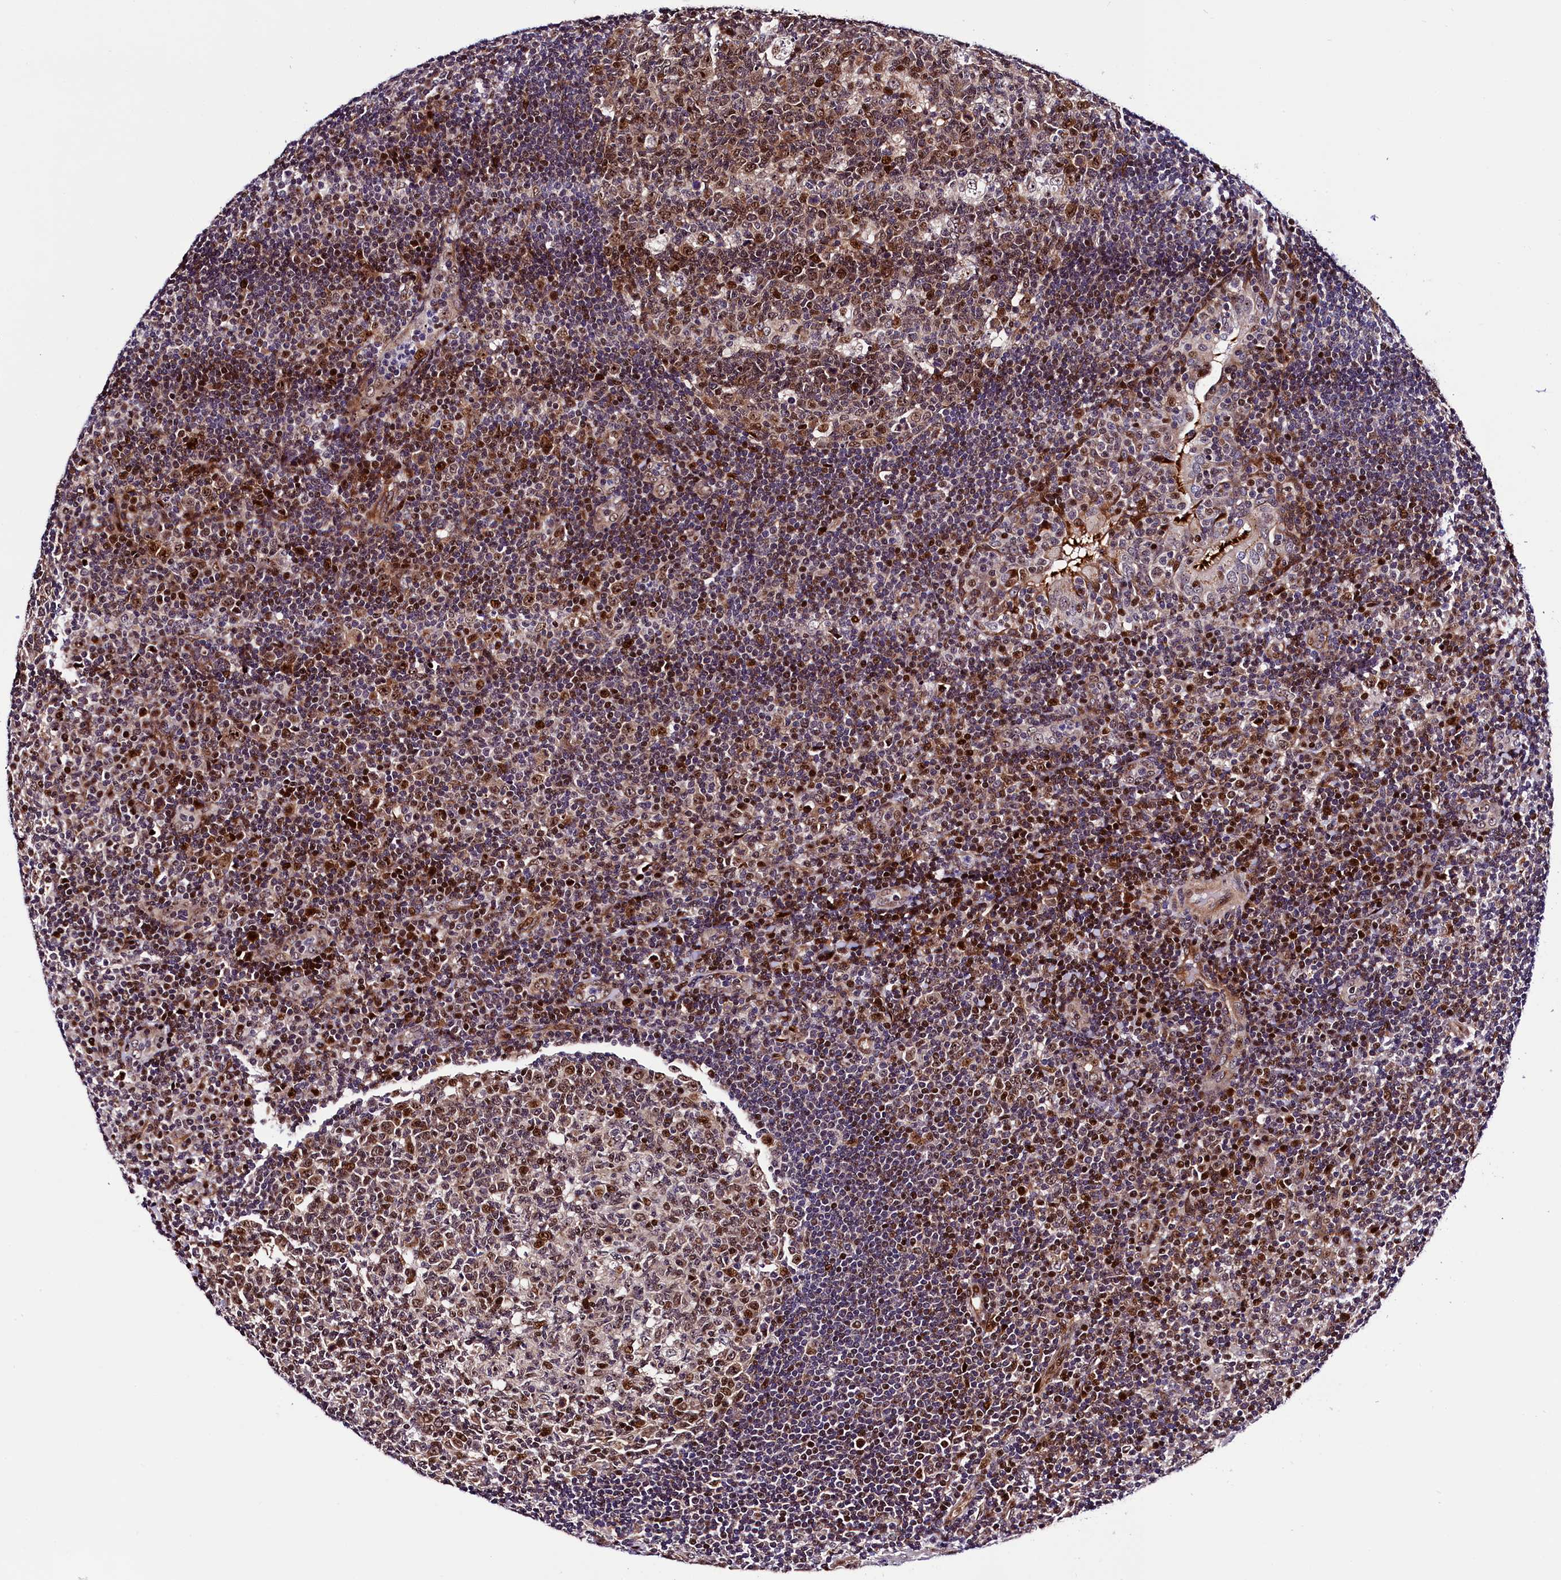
{"staining": {"intensity": "moderate", "quantity": "25%-75%", "location": "nuclear"}, "tissue": "tonsil", "cell_type": "Germinal center cells", "image_type": "normal", "snomed": [{"axis": "morphology", "description": "Normal tissue, NOS"}, {"axis": "topography", "description": "Tonsil"}], "caption": "The micrograph exhibits staining of unremarkable tonsil, revealing moderate nuclear protein expression (brown color) within germinal center cells.", "gene": "TRMT112", "patient": {"sex": "female", "age": 40}}